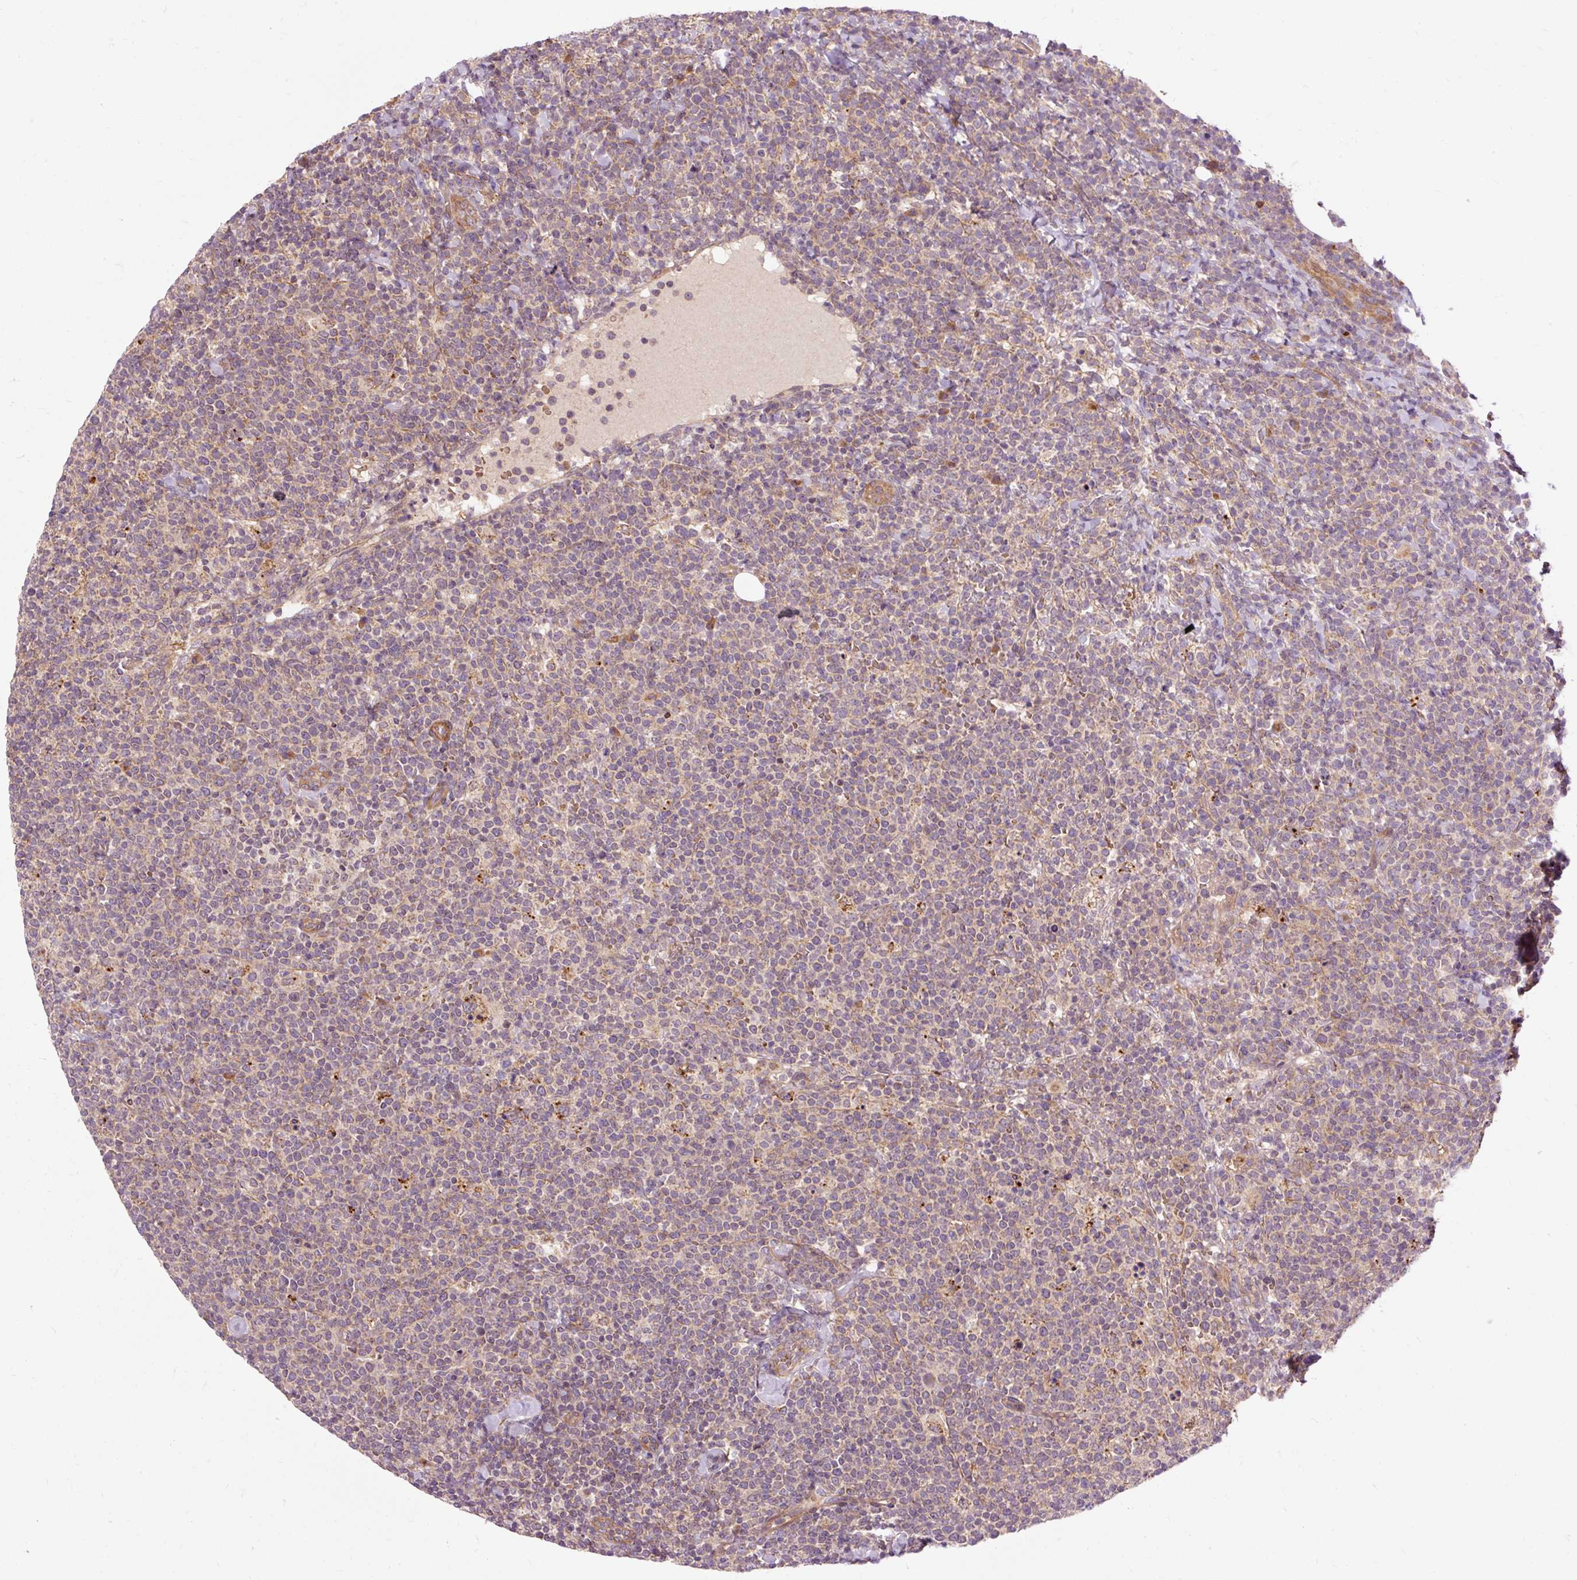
{"staining": {"intensity": "negative", "quantity": "none", "location": "none"}, "tissue": "lymphoma", "cell_type": "Tumor cells", "image_type": "cancer", "snomed": [{"axis": "morphology", "description": "Malignant lymphoma, non-Hodgkin's type, High grade"}, {"axis": "topography", "description": "Lymph node"}], "caption": "This is a histopathology image of immunohistochemistry (IHC) staining of high-grade malignant lymphoma, non-Hodgkin's type, which shows no positivity in tumor cells.", "gene": "RIPOR3", "patient": {"sex": "male", "age": 61}}